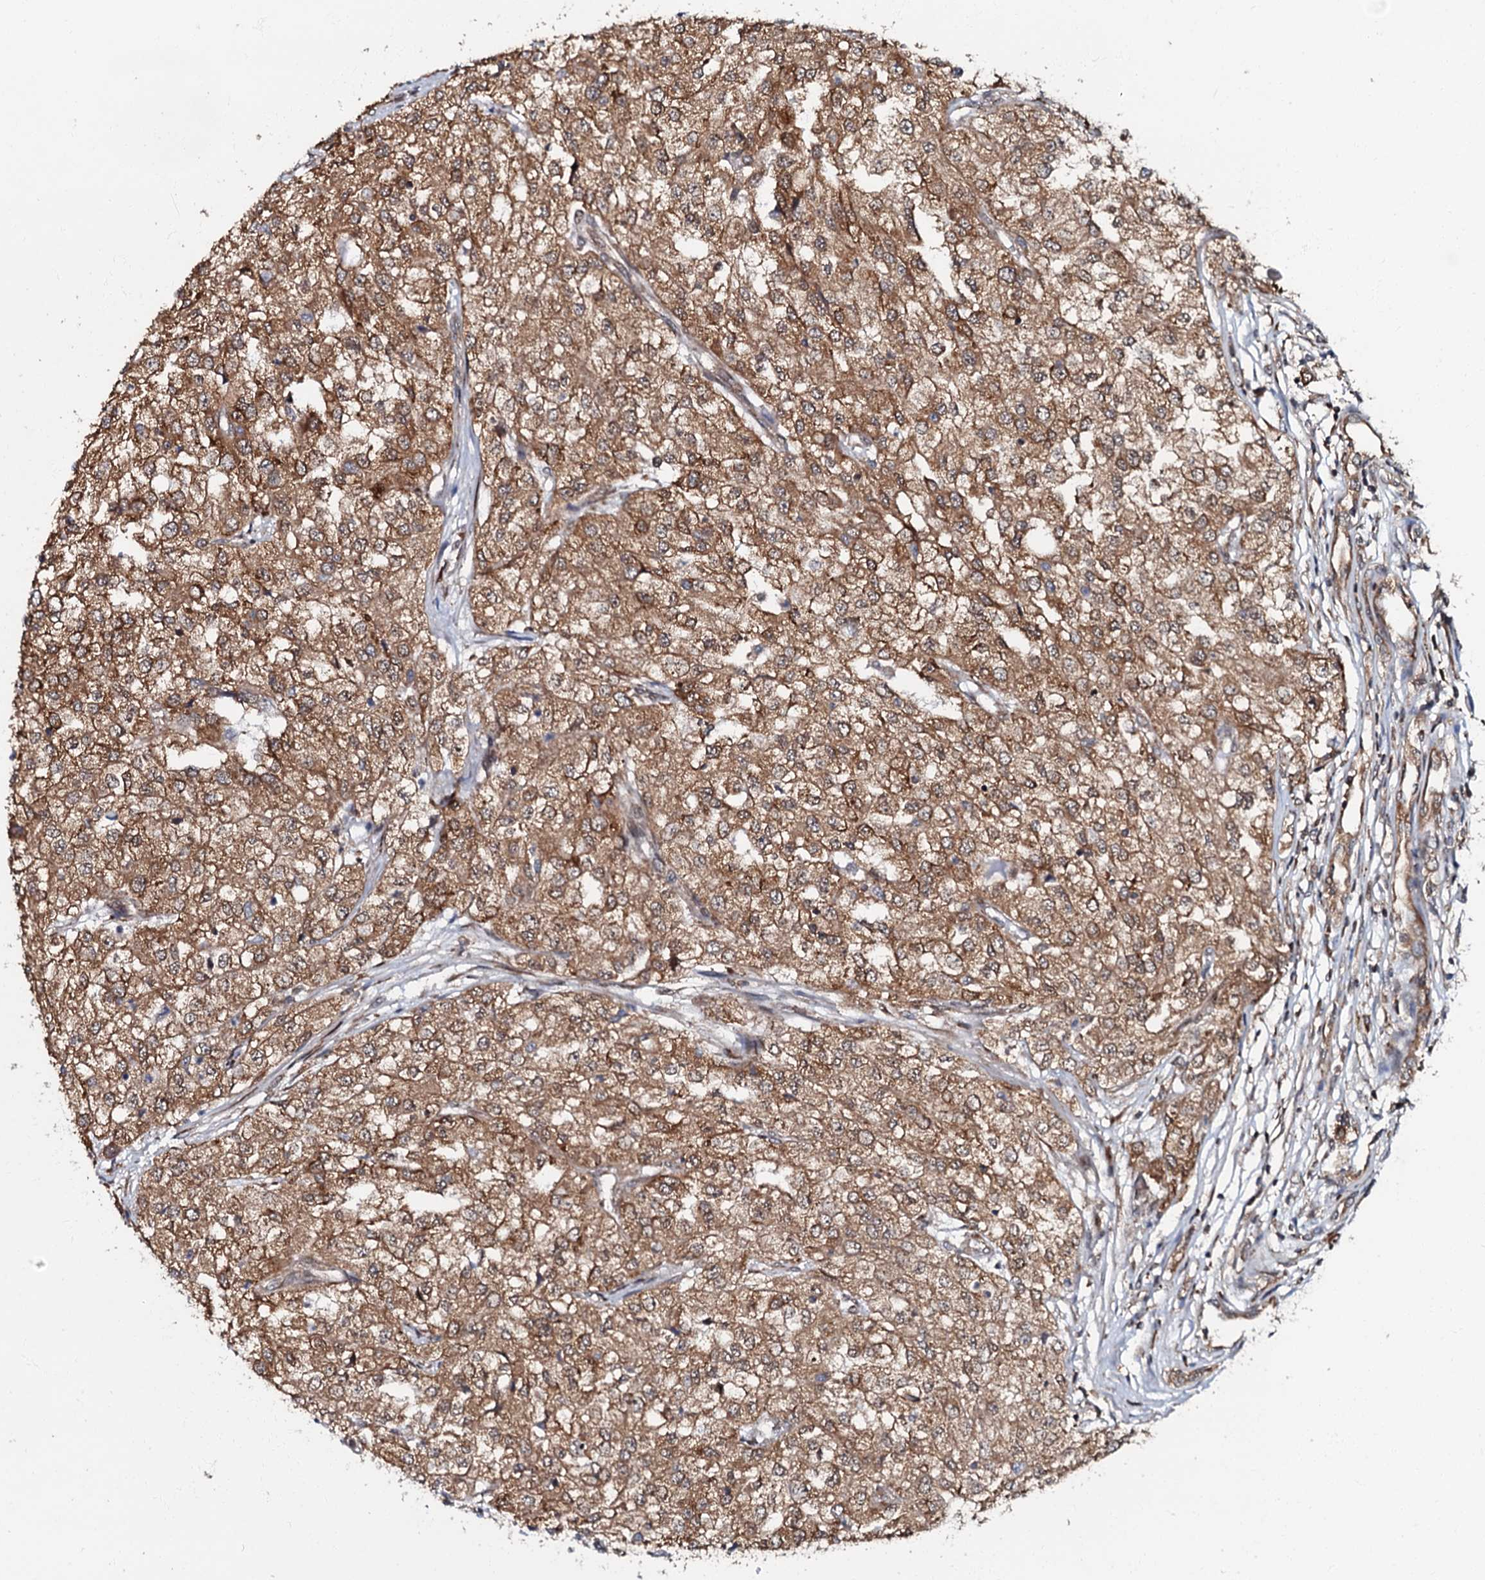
{"staining": {"intensity": "moderate", "quantity": ">75%", "location": "cytoplasmic/membranous"}, "tissue": "renal cancer", "cell_type": "Tumor cells", "image_type": "cancer", "snomed": [{"axis": "morphology", "description": "Adenocarcinoma, NOS"}, {"axis": "topography", "description": "Kidney"}], "caption": "The immunohistochemical stain highlights moderate cytoplasmic/membranous expression in tumor cells of renal adenocarcinoma tissue.", "gene": "OSBP", "patient": {"sex": "female", "age": 54}}